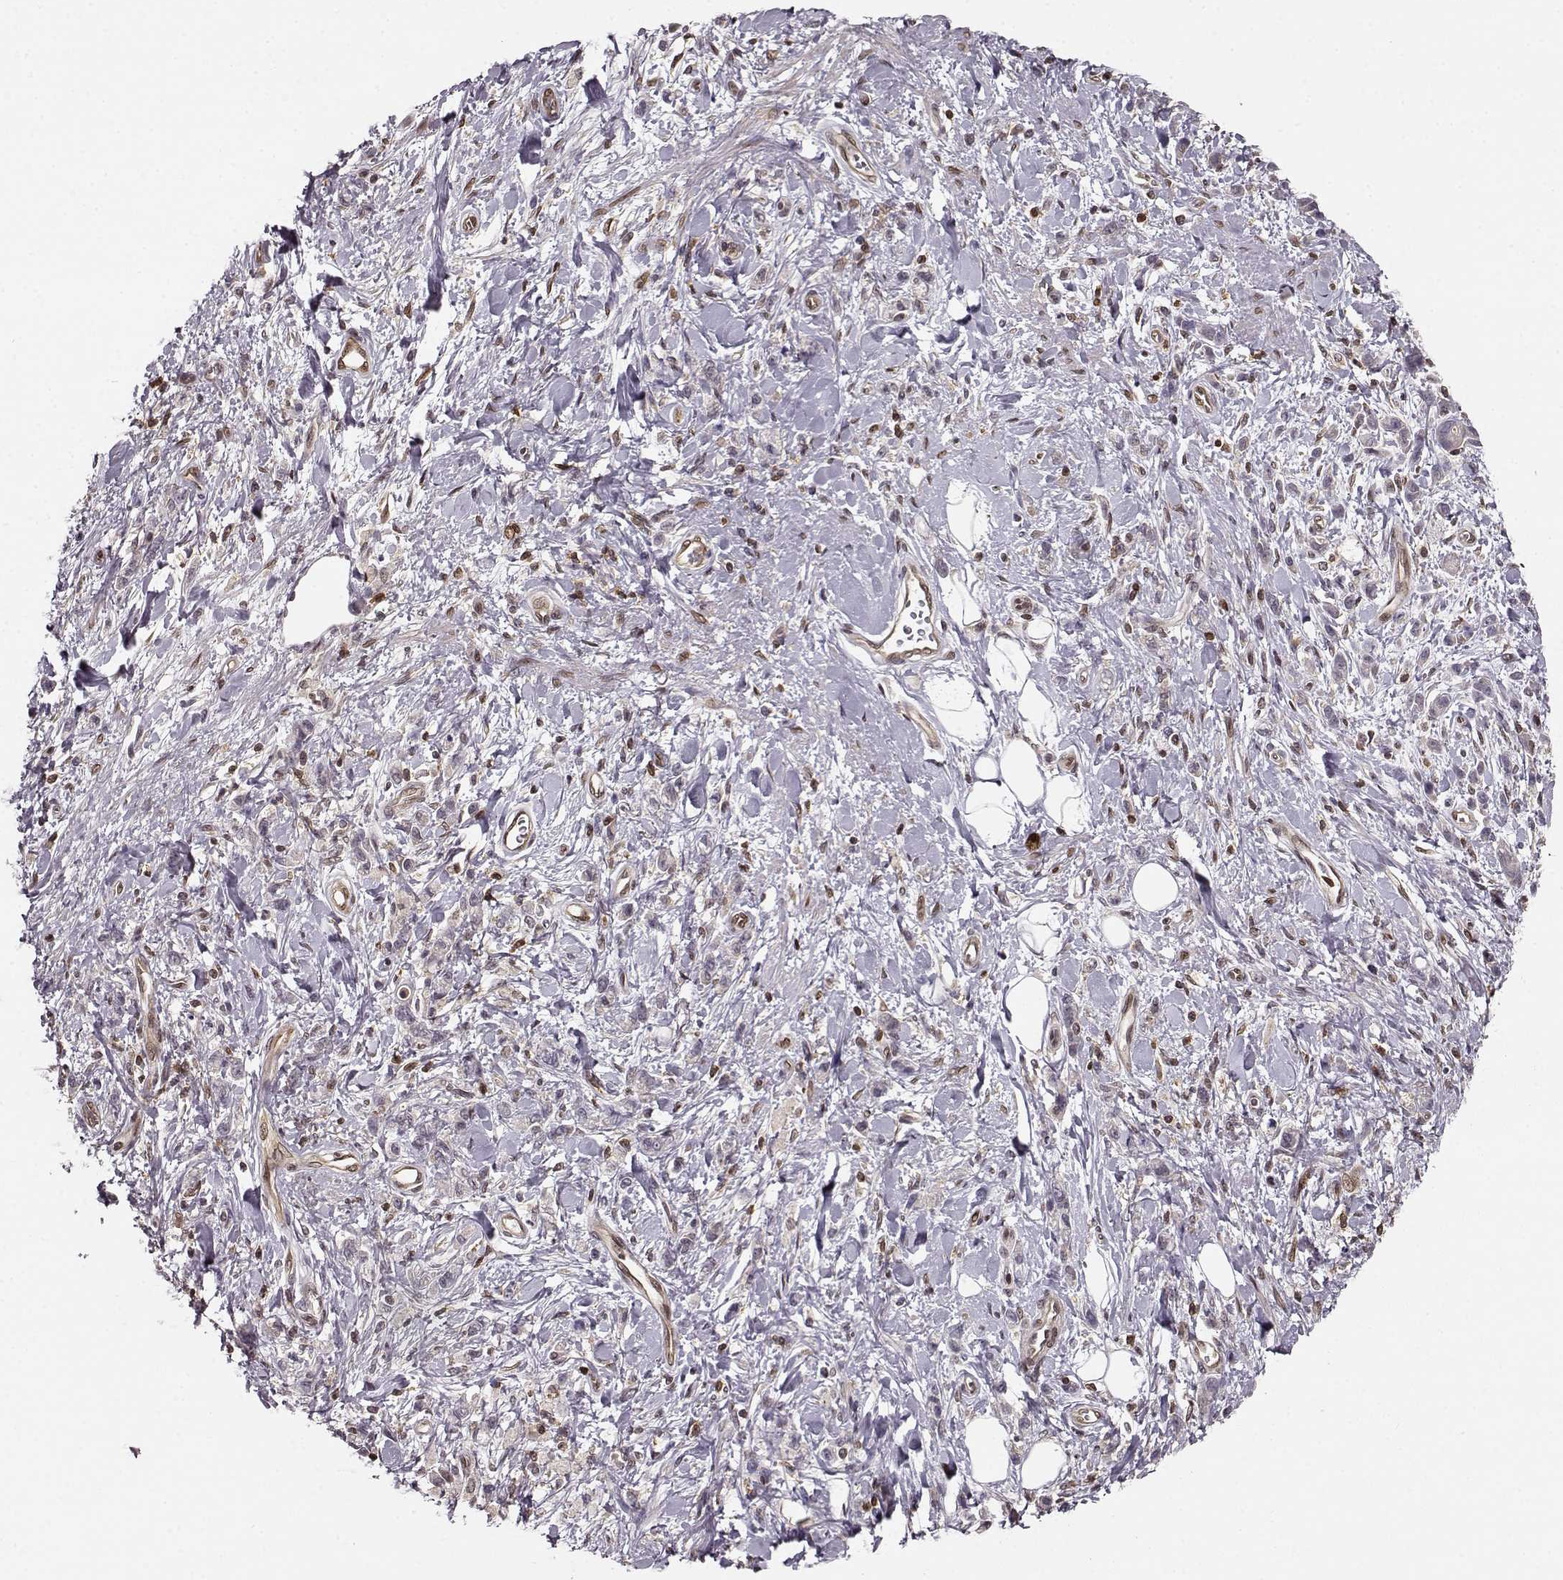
{"staining": {"intensity": "negative", "quantity": "none", "location": "none"}, "tissue": "stomach cancer", "cell_type": "Tumor cells", "image_type": "cancer", "snomed": [{"axis": "morphology", "description": "Adenocarcinoma, NOS"}, {"axis": "topography", "description": "Stomach"}], "caption": "Immunohistochemical staining of human stomach adenocarcinoma shows no significant staining in tumor cells.", "gene": "MFSD1", "patient": {"sex": "male", "age": 77}}